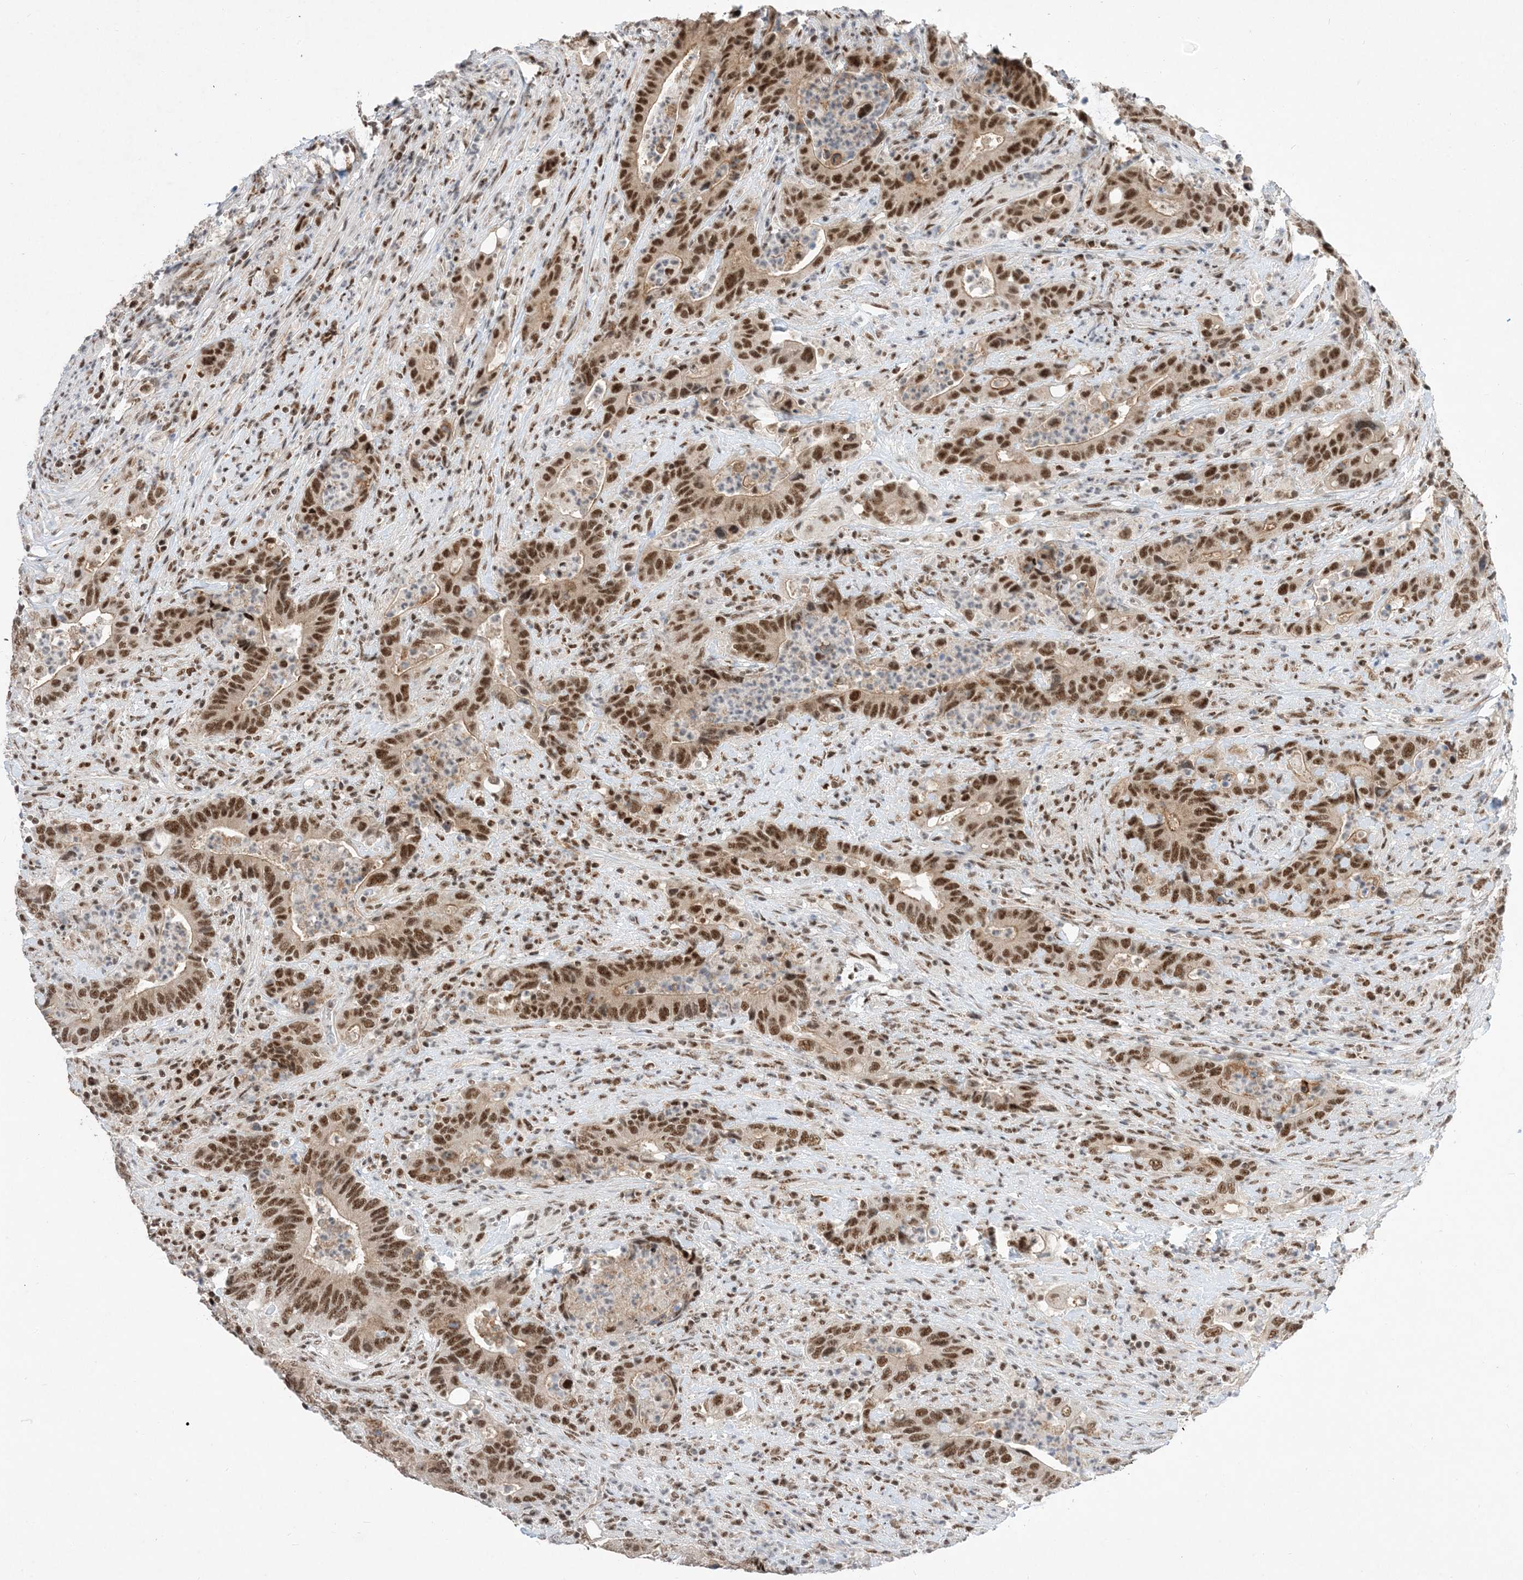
{"staining": {"intensity": "strong", "quantity": ">75%", "location": "nuclear"}, "tissue": "colorectal cancer", "cell_type": "Tumor cells", "image_type": "cancer", "snomed": [{"axis": "morphology", "description": "Adenocarcinoma, NOS"}, {"axis": "topography", "description": "Colon"}], "caption": "Immunohistochemistry (IHC) micrograph of neoplastic tissue: colorectal adenocarcinoma stained using immunohistochemistry (IHC) reveals high levels of strong protein expression localized specifically in the nuclear of tumor cells, appearing as a nuclear brown color.", "gene": "SF3A3", "patient": {"sex": "female", "age": 75}}